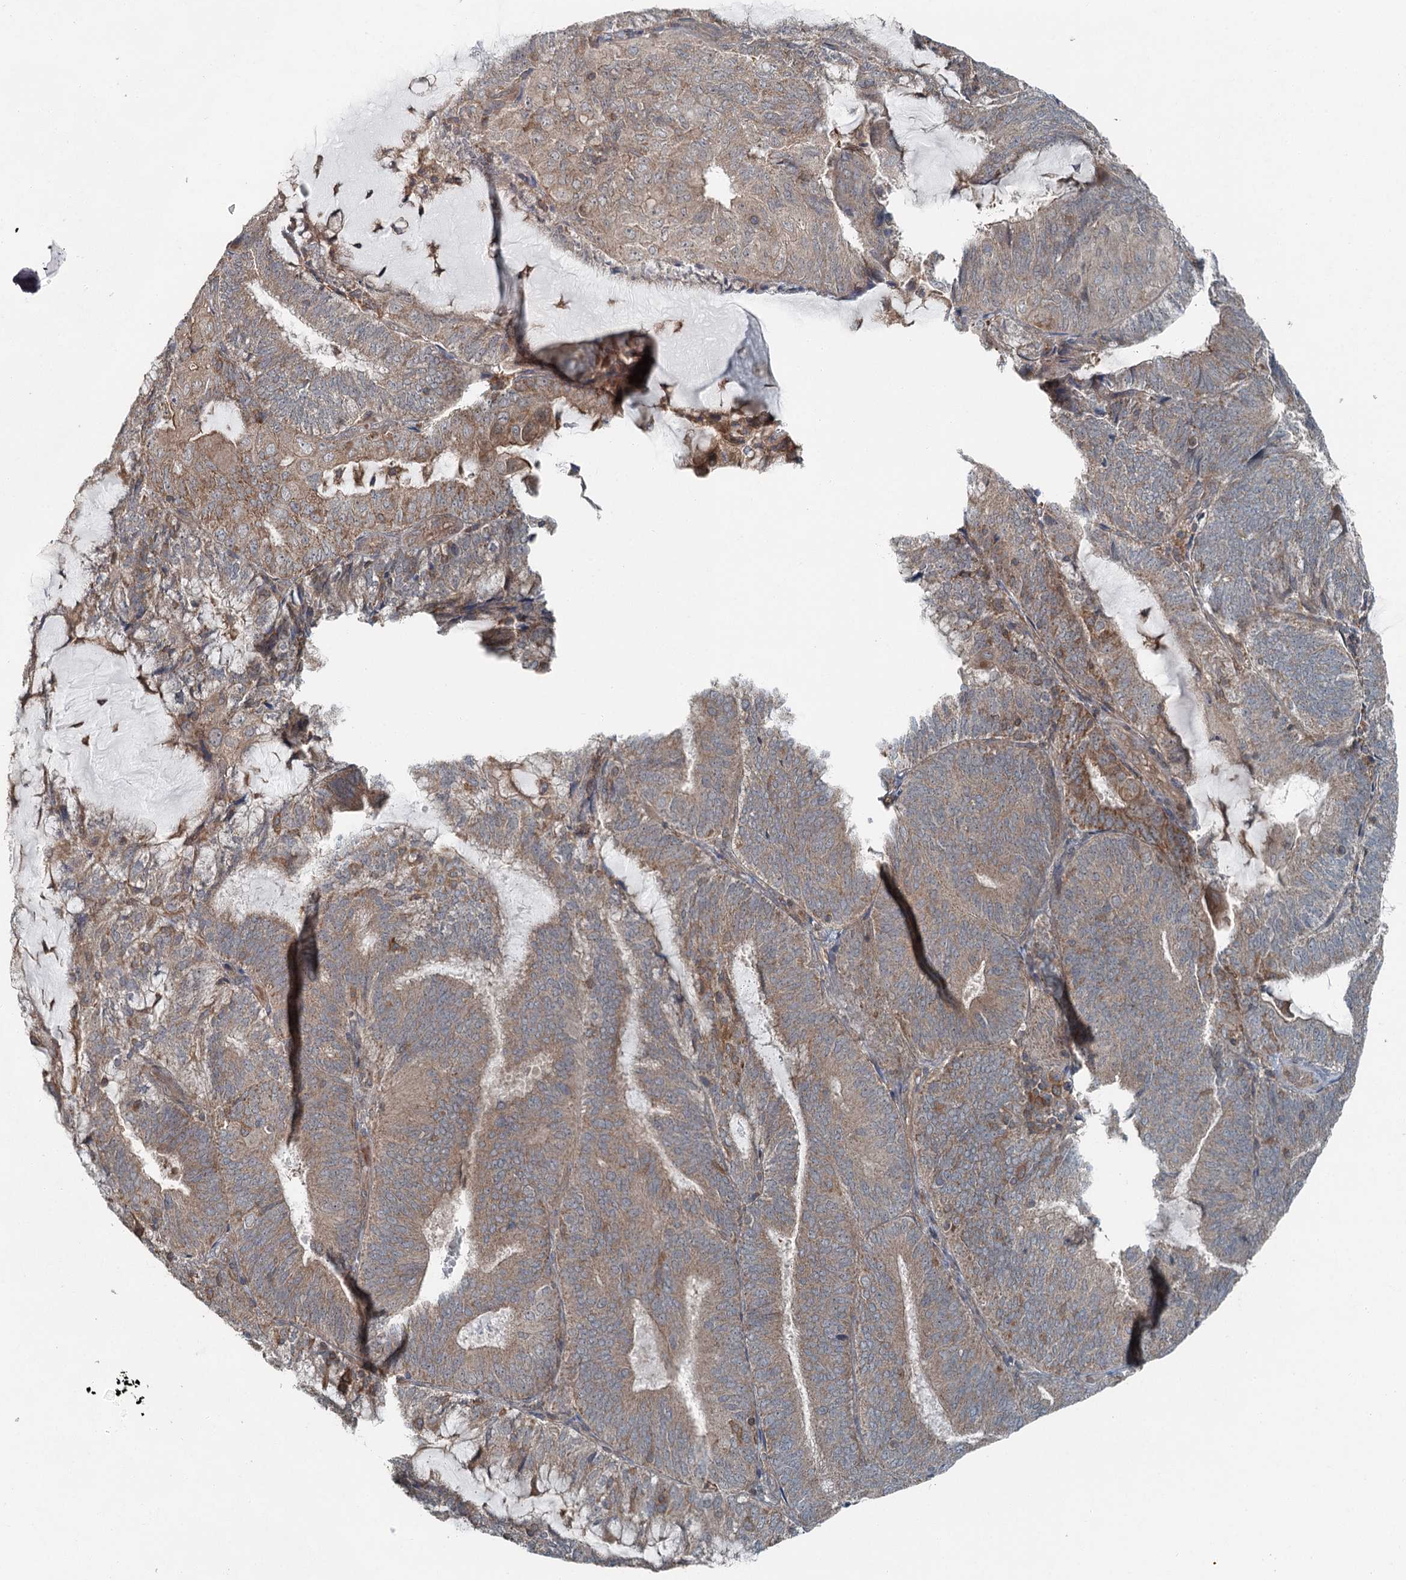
{"staining": {"intensity": "moderate", "quantity": "25%-75%", "location": "cytoplasmic/membranous"}, "tissue": "endometrial cancer", "cell_type": "Tumor cells", "image_type": "cancer", "snomed": [{"axis": "morphology", "description": "Adenocarcinoma, NOS"}, {"axis": "topography", "description": "Endometrium"}], "caption": "About 25%-75% of tumor cells in endometrial adenocarcinoma reveal moderate cytoplasmic/membranous protein expression as visualized by brown immunohistochemical staining.", "gene": "SKIC3", "patient": {"sex": "female", "age": 81}}